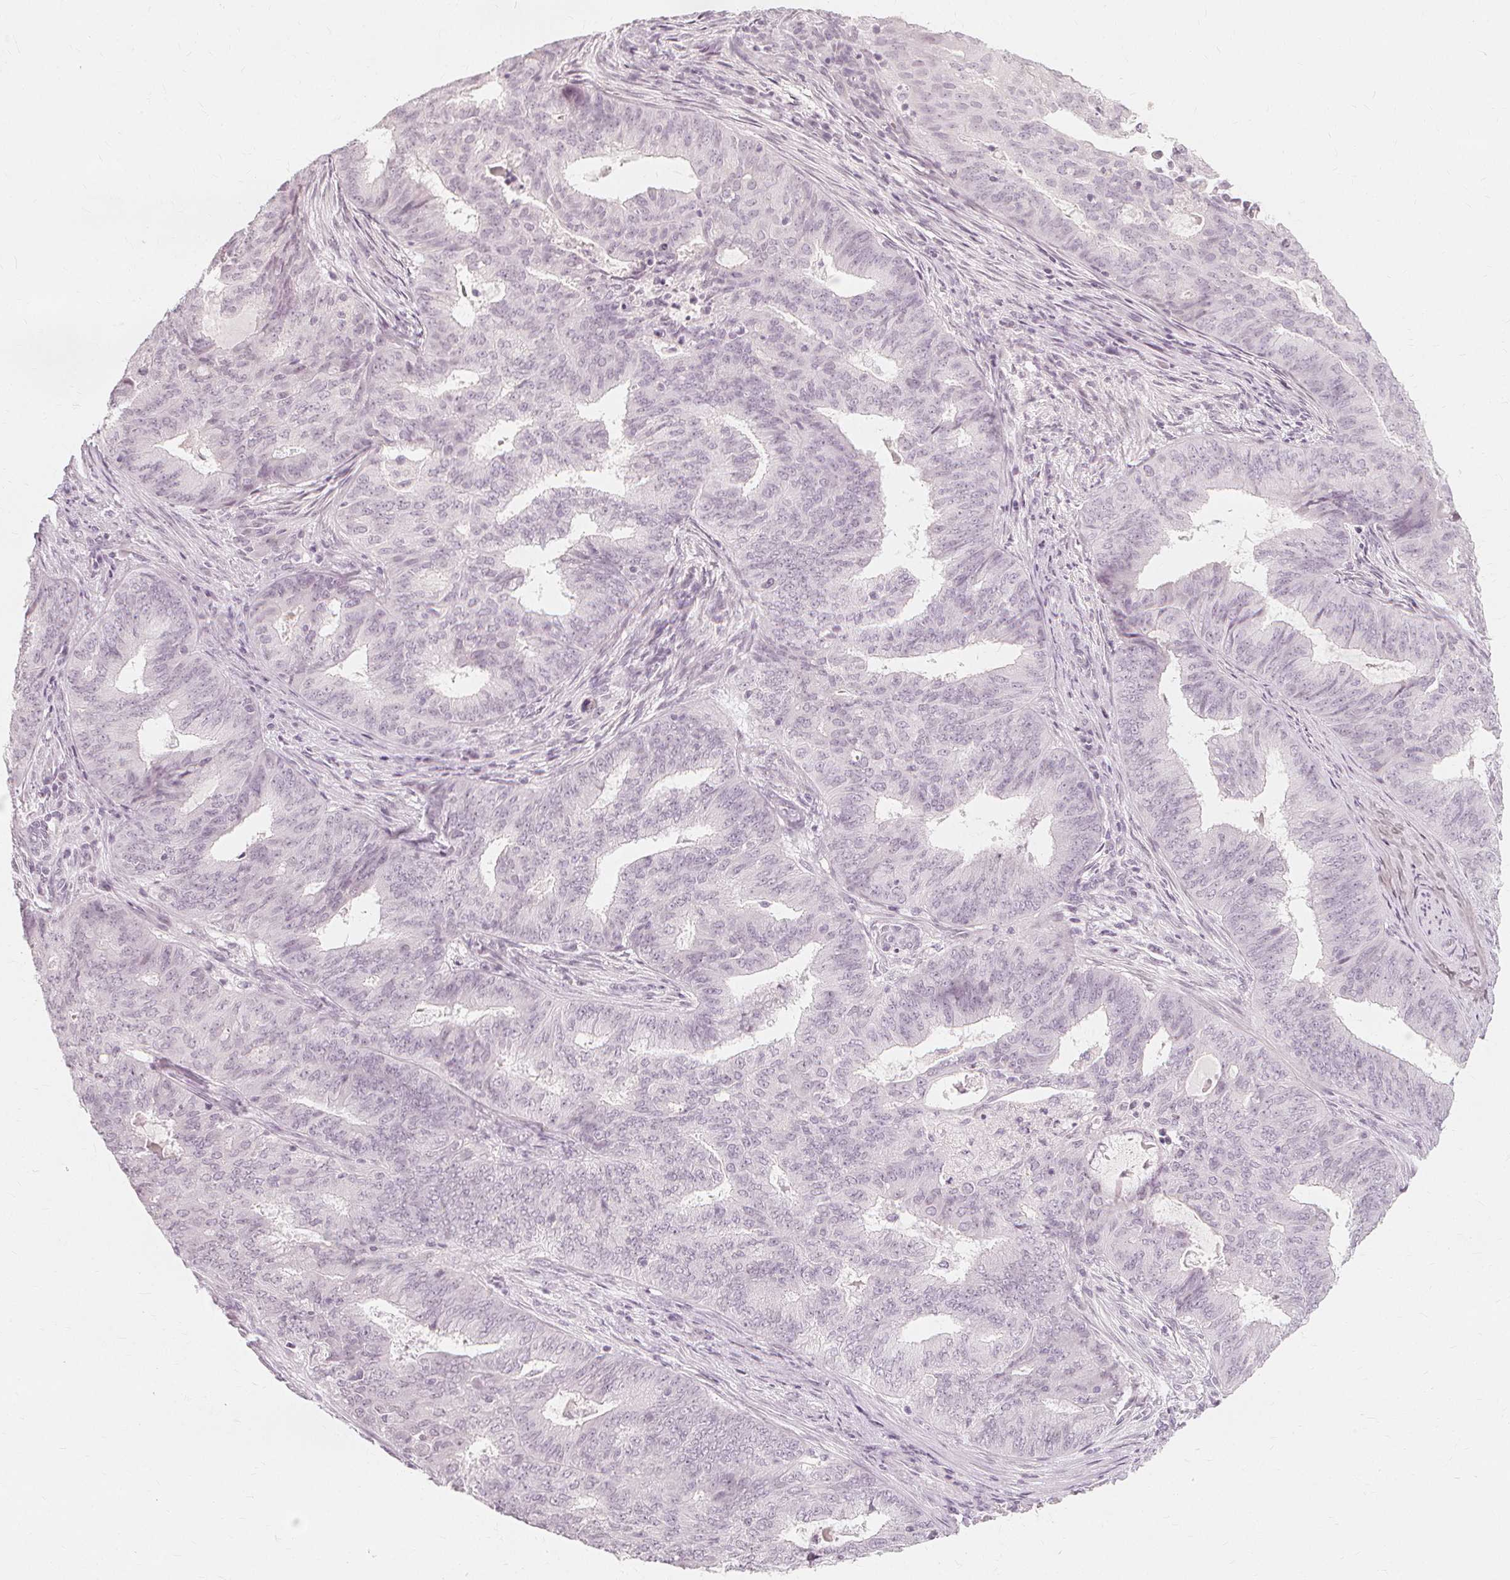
{"staining": {"intensity": "negative", "quantity": "none", "location": "none"}, "tissue": "endometrial cancer", "cell_type": "Tumor cells", "image_type": "cancer", "snomed": [{"axis": "morphology", "description": "Adenocarcinoma, NOS"}, {"axis": "topography", "description": "Endometrium"}], "caption": "Immunohistochemical staining of endometrial cancer (adenocarcinoma) shows no significant expression in tumor cells.", "gene": "NXPE1", "patient": {"sex": "female", "age": 62}}